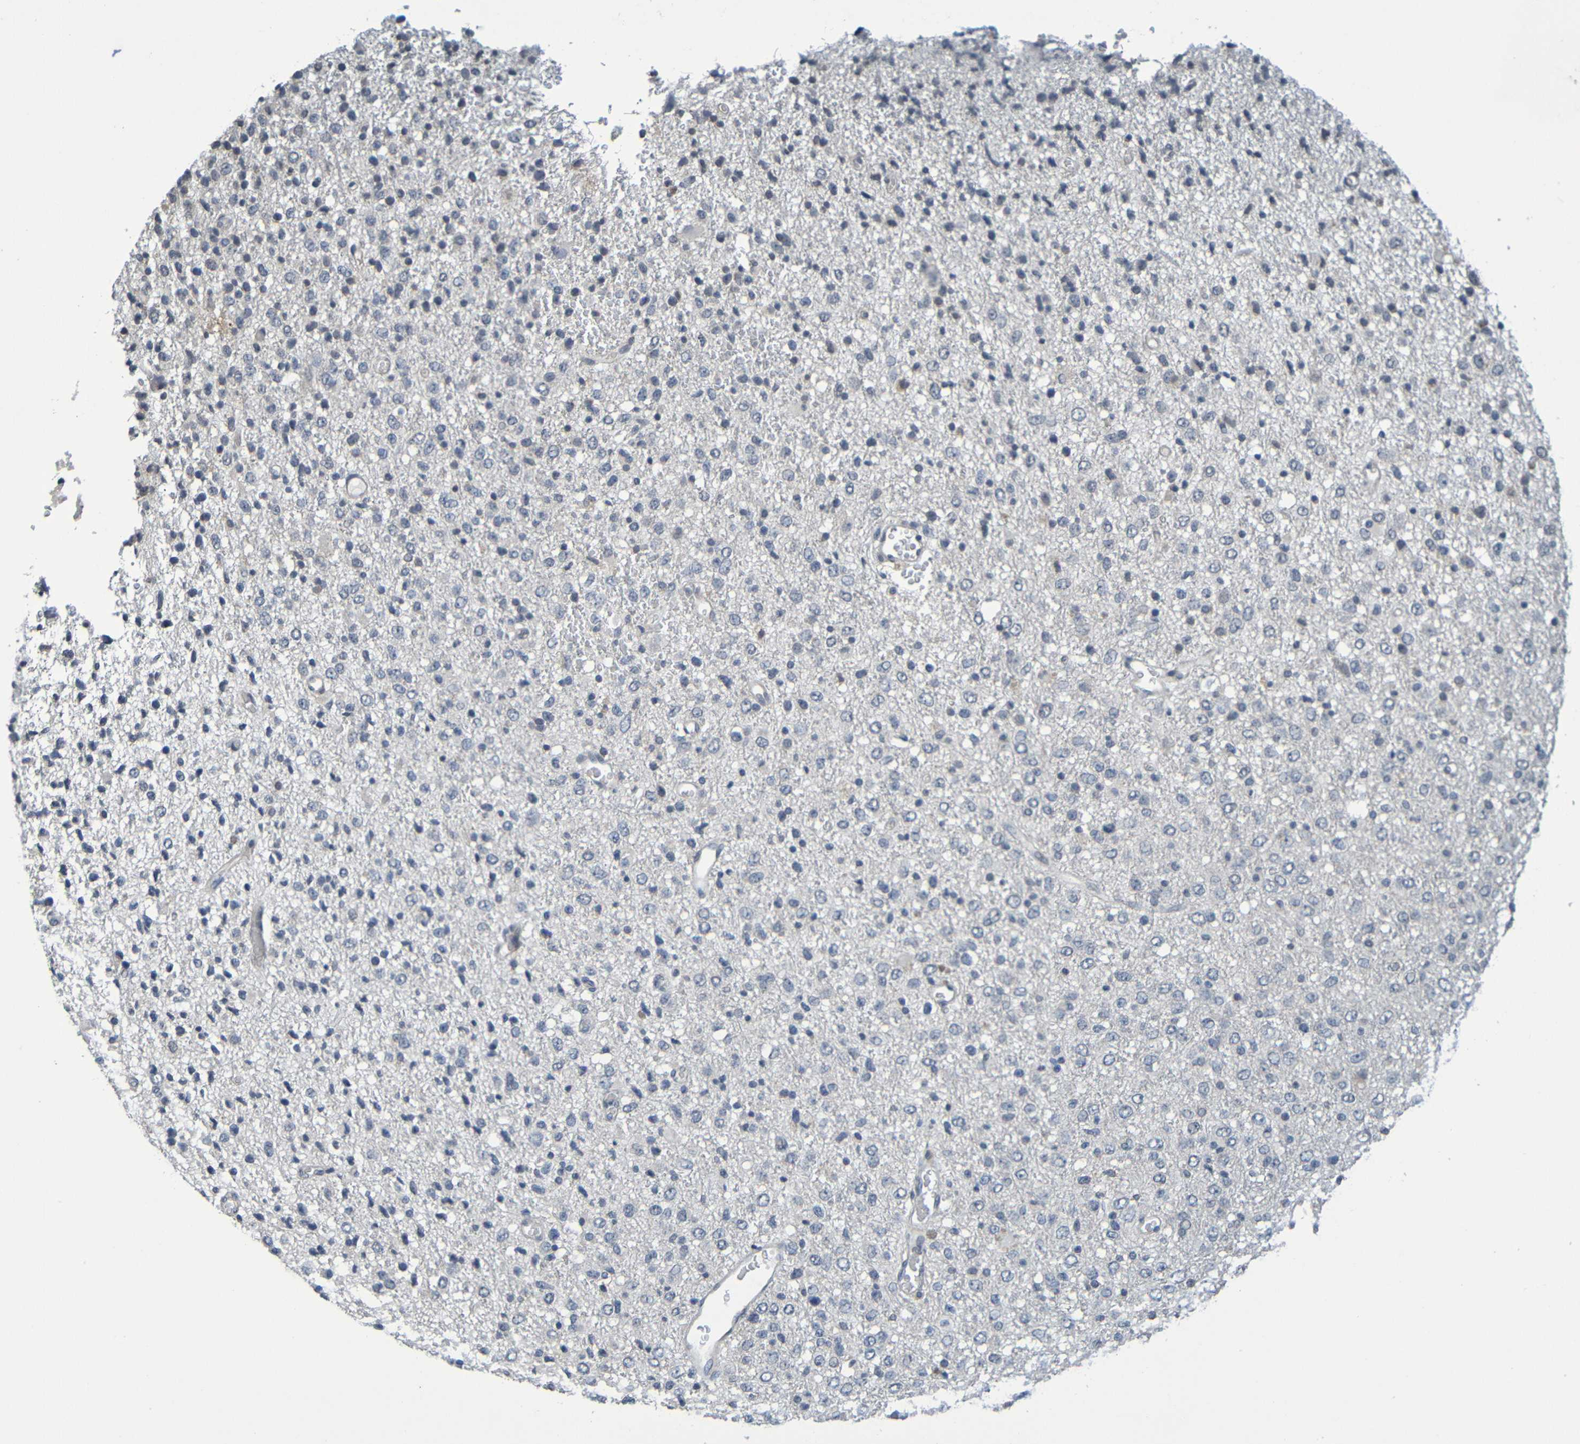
{"staining": {"intensity": "negative", "quantity": "none", "location": "none"}, "tissue": "glioma", "cell_type": "Tumor cells", "image_type": "cancer", "snomed": [{"axis": "morphology", "description": "Glioma, malignant, High grade"}, {"axis": "topography", "description": "pancreas cauda"}], "caption": "There is no significant positivity in tumor cells of malignant glioma (high-grade).", "gene": "C3AR1", "patient": {"sex": "male", "age": 60}}